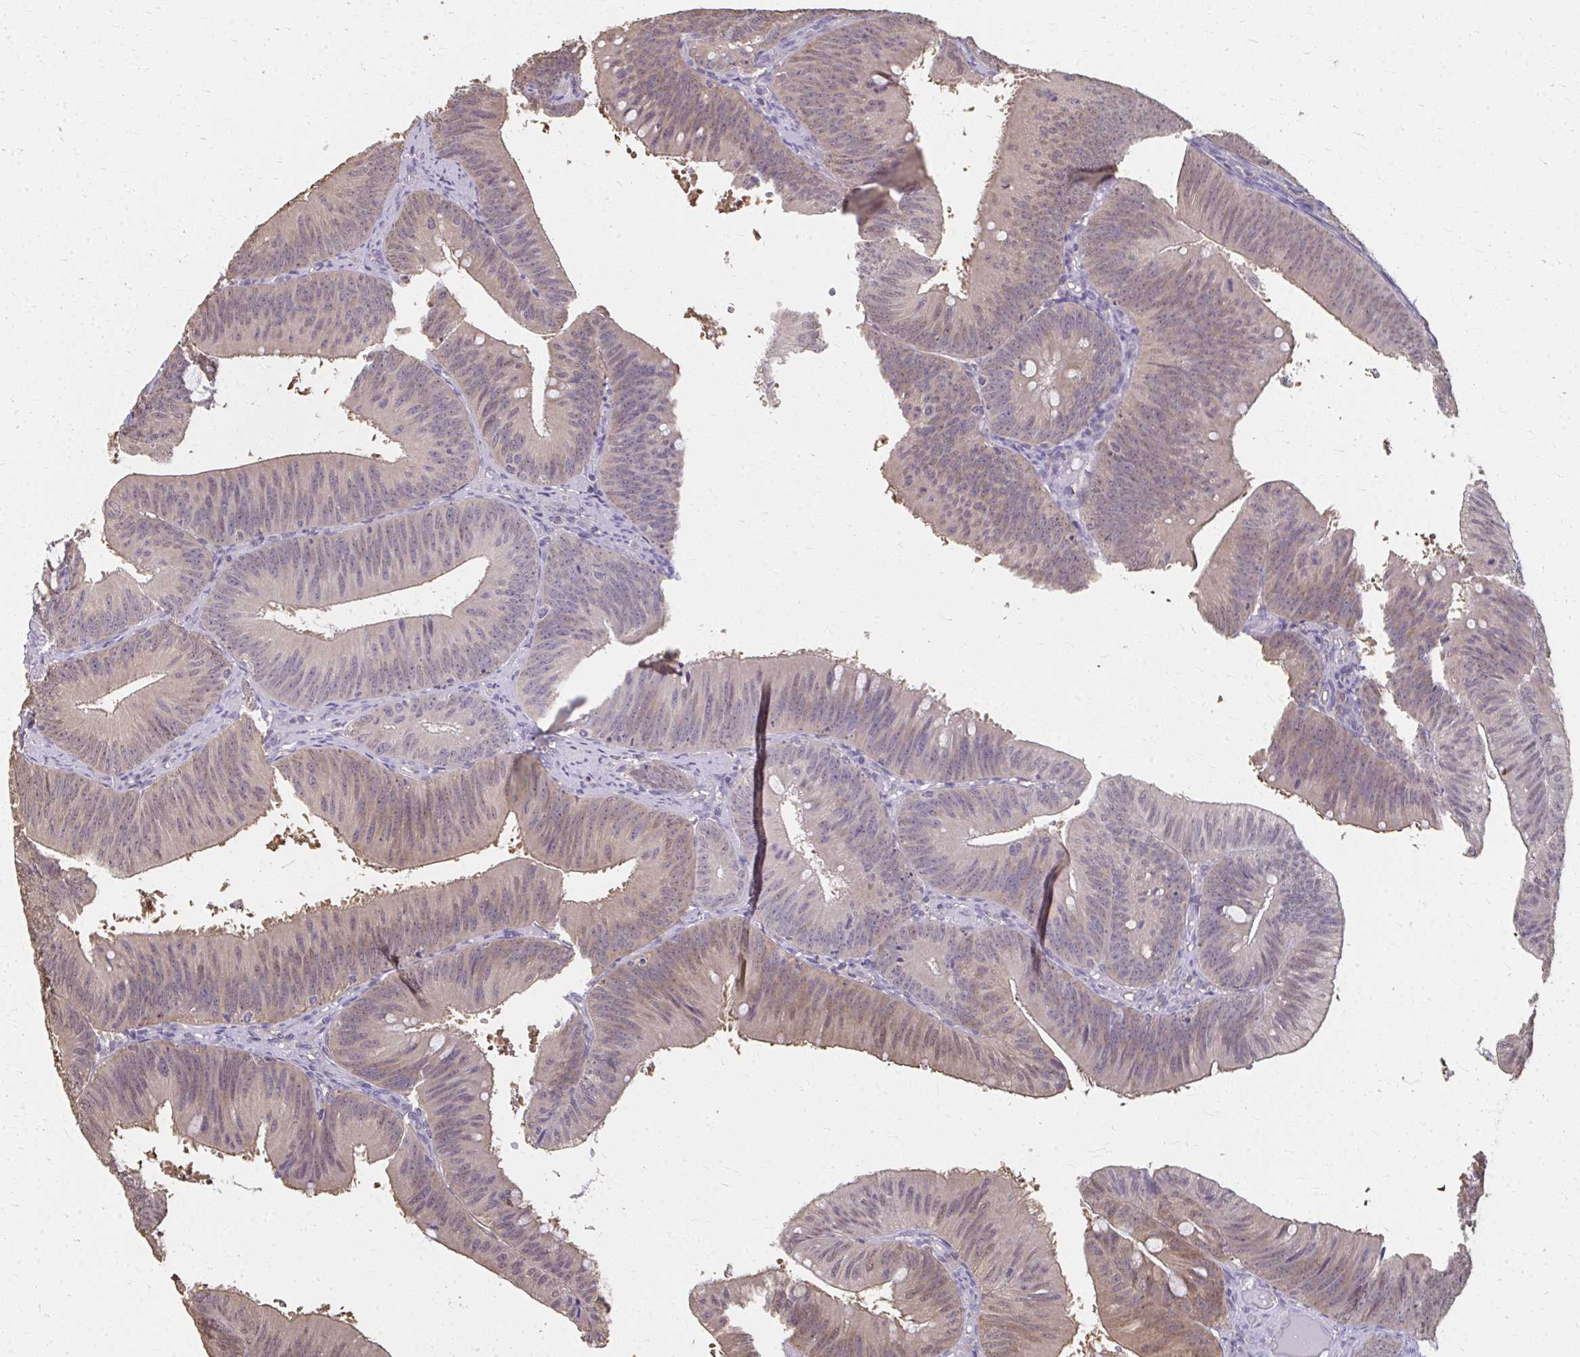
{"staining": {"intensity": "weak", "quantity": "25%-75%", "location": "cytoplasmic/membranous,nuclear"}, "tissue": "colorectal cancer", "cell_type": "Tumor cells", "image_type": "cancer", "snomed": [{"axis": "morphology", "description": "Adenocarcinoma, NOS"}, {"axis": "topography", "description": "Colon"}], "caption": "Immunohistochemistry (IHC) (DAB (3,3'-diaminobenzidine)) staining of adenocarcinoma (colorectal) reveals weak cytoplasmic/membranous and nuclear protein expression in approximately 25%-75% of tumor cells.", "gene": "RABGAP1L", "patient": {"sex": "male", "age": 84}}